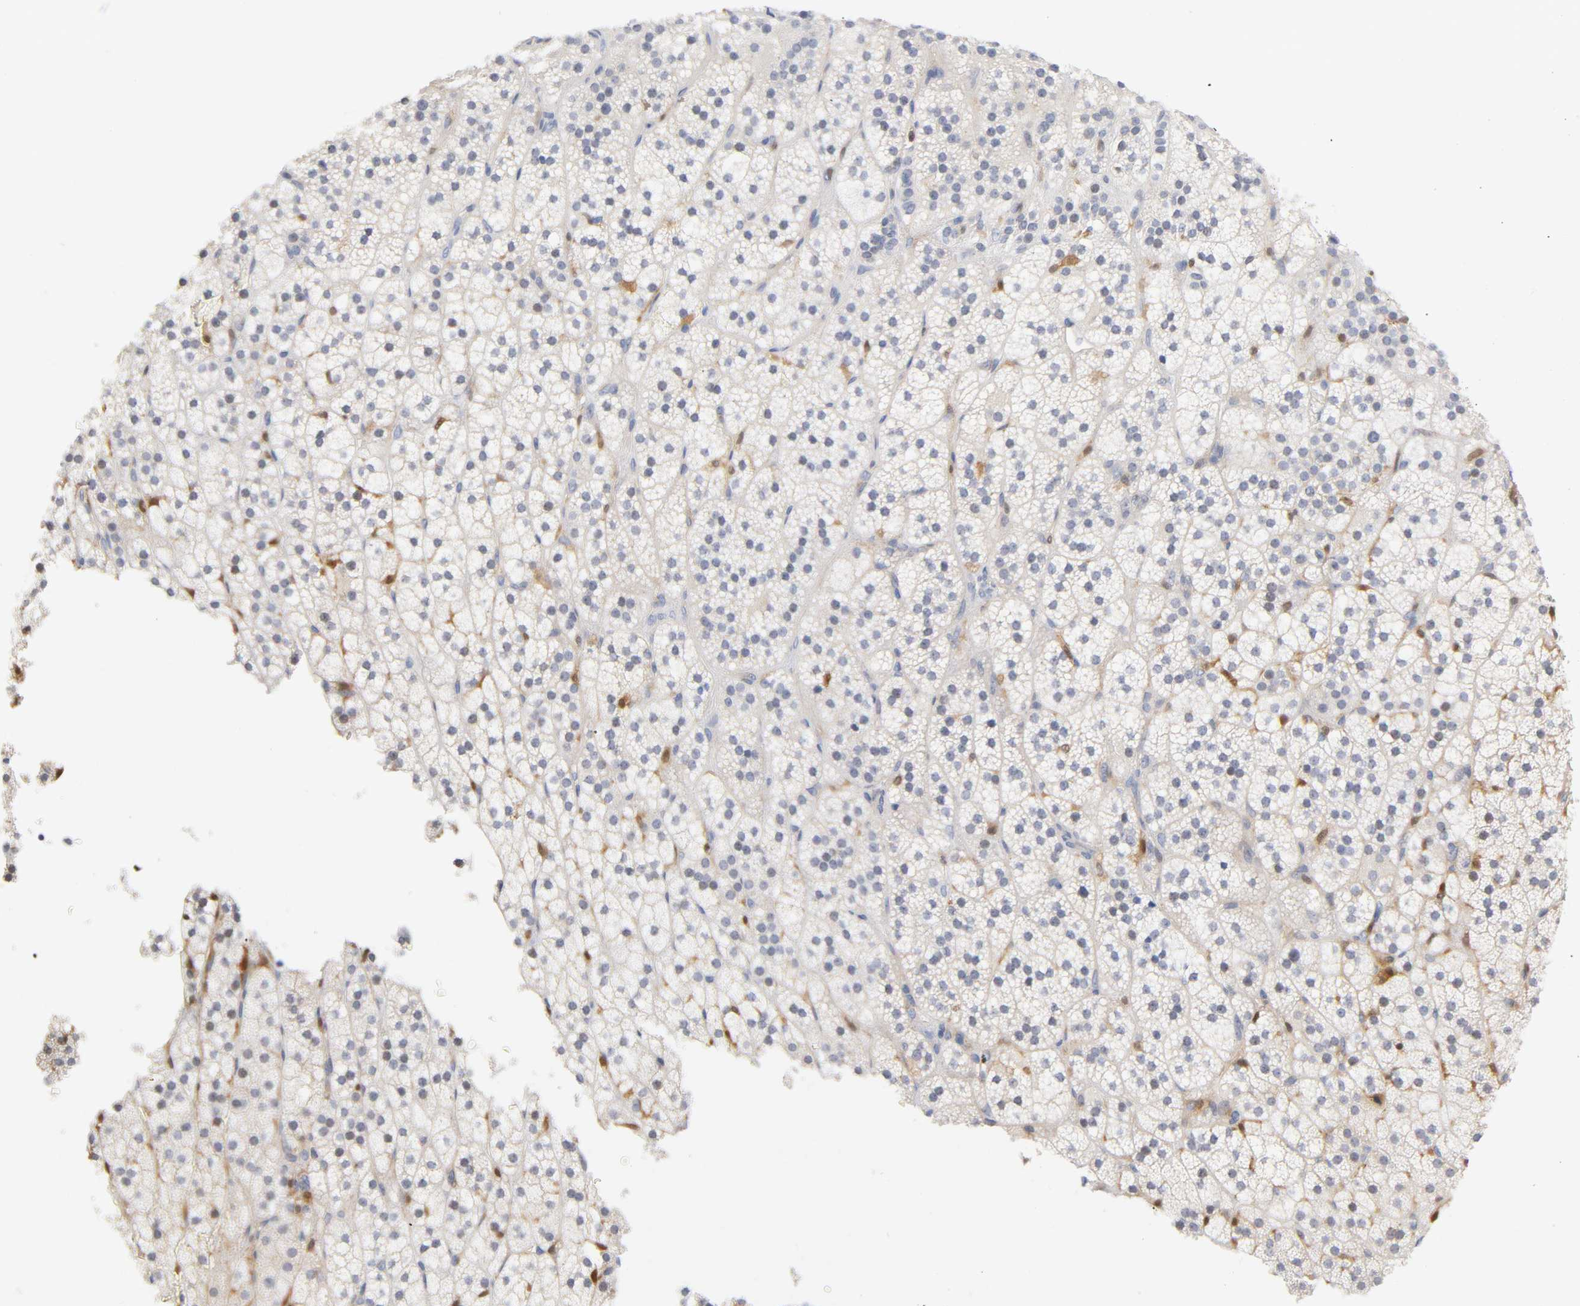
{"staining": {"intensity": "weak", "quantity": "<25%", "location": "cytoplasmic/membranous"}, "tissue": "adrenal gland", "cell_type": "Glandular cells", "image_type": "normal", "snomed": [{"axis": "morphology", "description": "Normal tissue, NOS"}, {"axis": "topography", "description": "Adrenal gland"}], "caption": "Protein analysis of unremarkable adrenal gland demonstrates no significant positivity in glandular cells.", "gene": "IL18", "patient": {"sex": "male", "age": 35}}